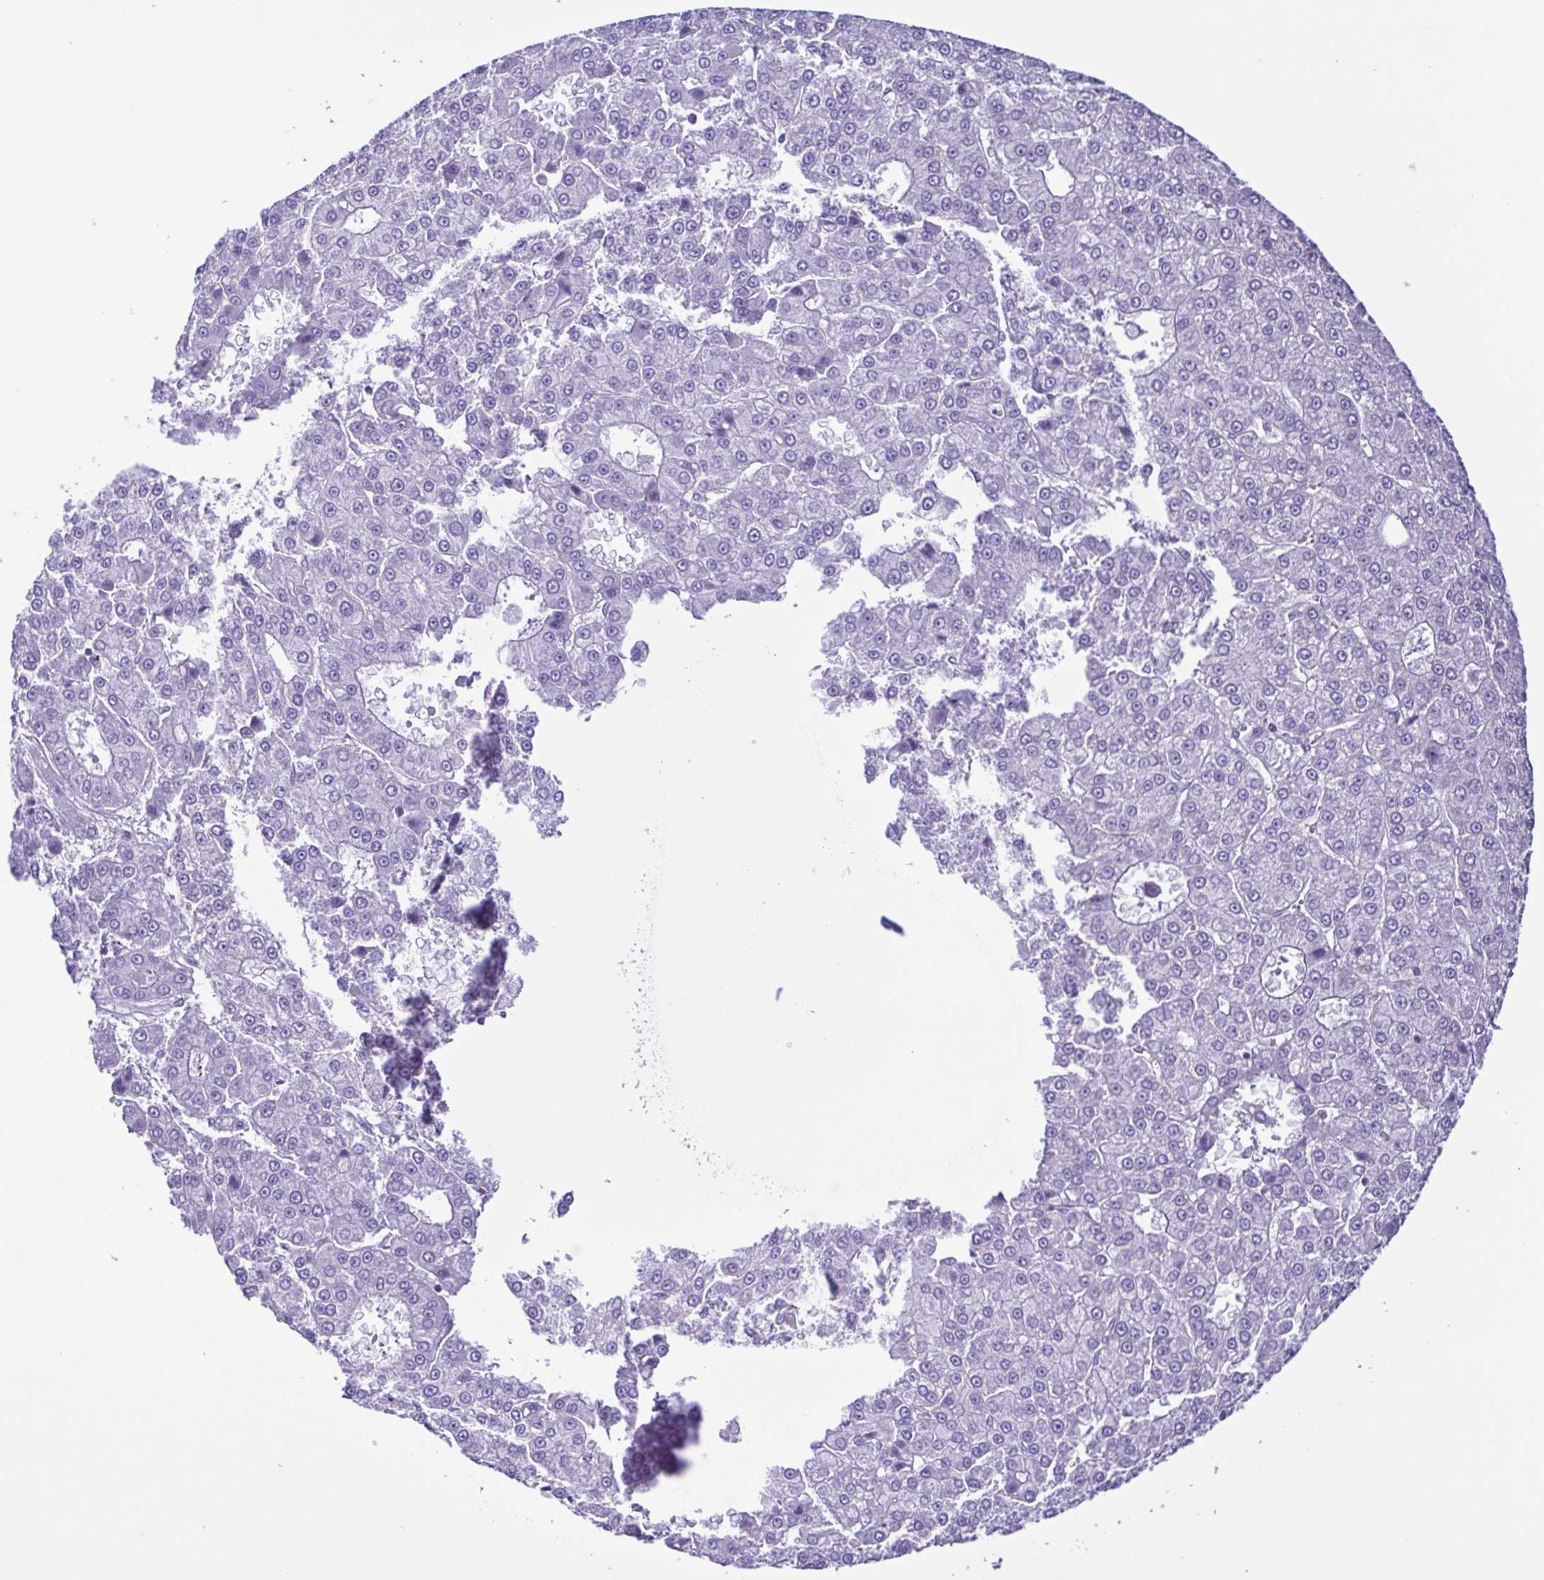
{"staining": {"intensity": "negative", "quantity": "none", "location": "none"}, "tissue": "liver cancer", "cell_type": "Tumor cells", "image_type": "cancer", "snomed": [{"axis": "morphology", "description": "Carcinoma, Hepatocellular, NOS"}, {"axis": "topography", "description": "Liver"}], "caption": "The photomicrograph demonstrates no staining of tumor cells in liver hepatocellular carcinoma. (DAB IHC with hematoxylin counter stain).", "gene": "CYP17A1", "patient": {"sex": "male", "age": 70}}